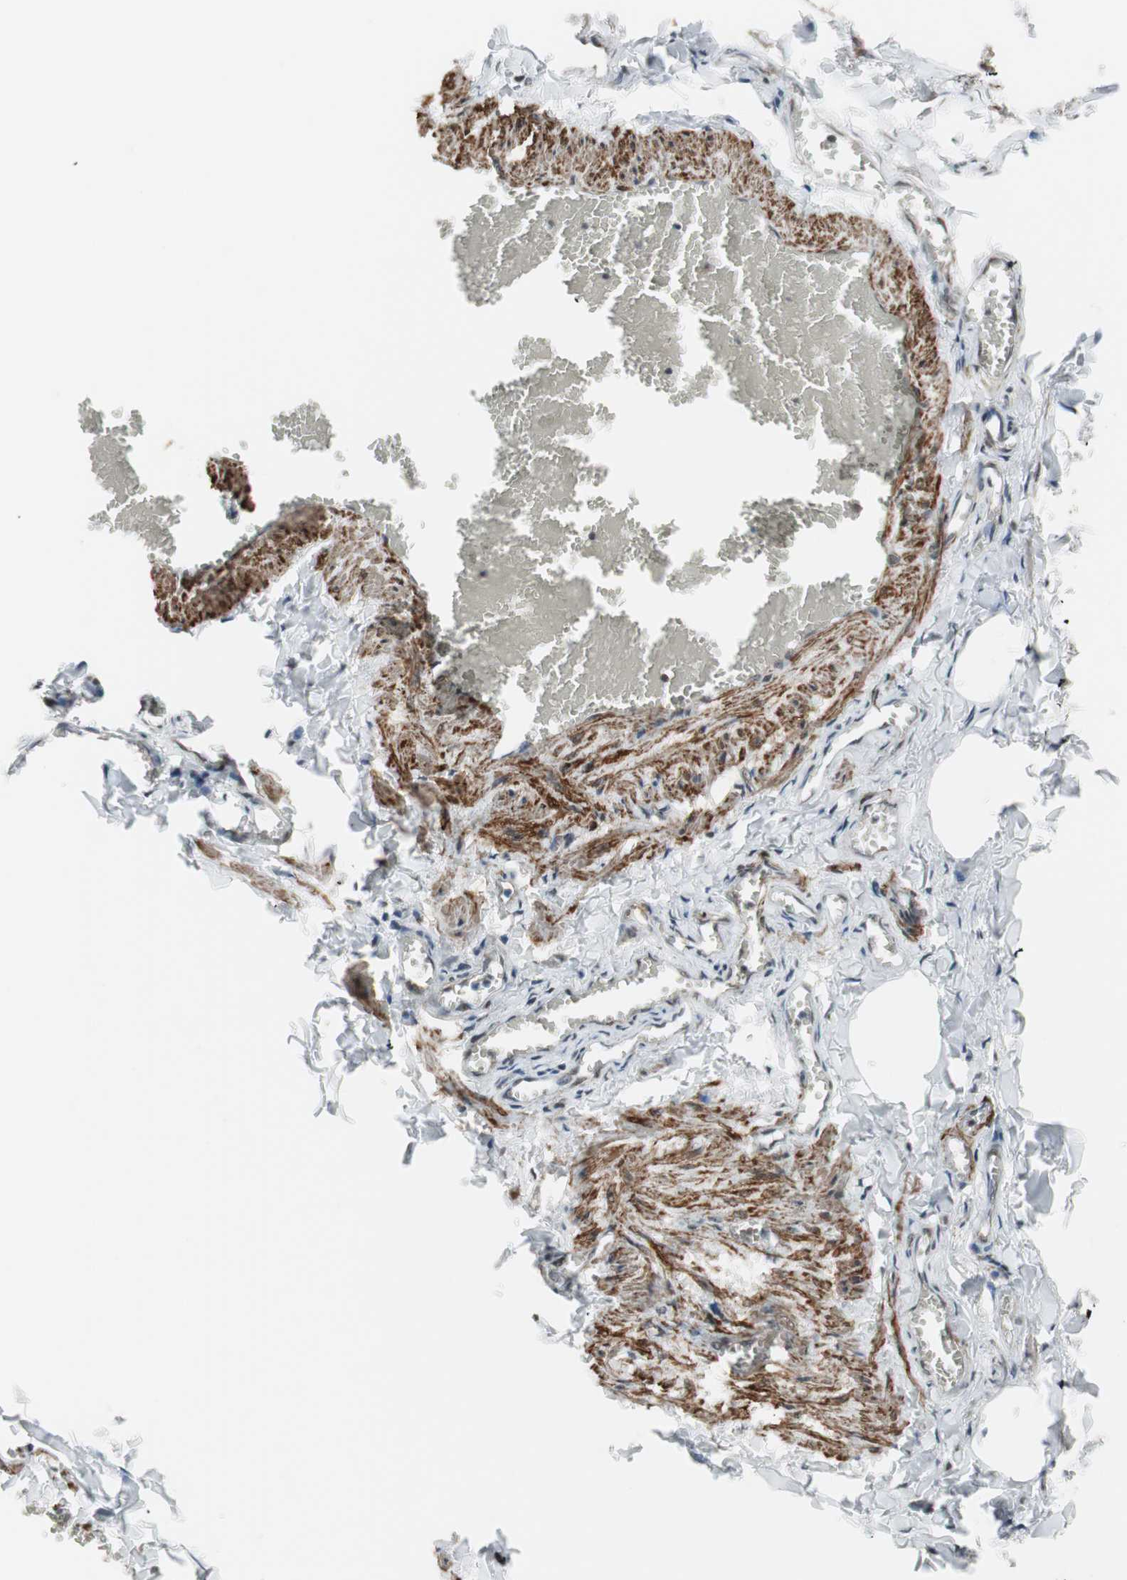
{"staining": {"intensity": "moderate", "quantity": "25%-75%", "location": "nuclear"}, "tissue": "adipose tissue", "cell_type": "Adipocytes", "image_type": "normal", "snomed": [{"axis": "morphology", "description": "Normal tissue, NOS"}, {"axis": "topography", "description": "Vascular tissue"}], "caption": "DAB (3,3'-diaminobenzidine) immunohistochemical staining of benign adipose tissue shows moderate nuclear protein staining in approximately 25%-75% of adipocytes.", "gene": "DRAP1", "patient": {"sex": "male", "age": 41}}